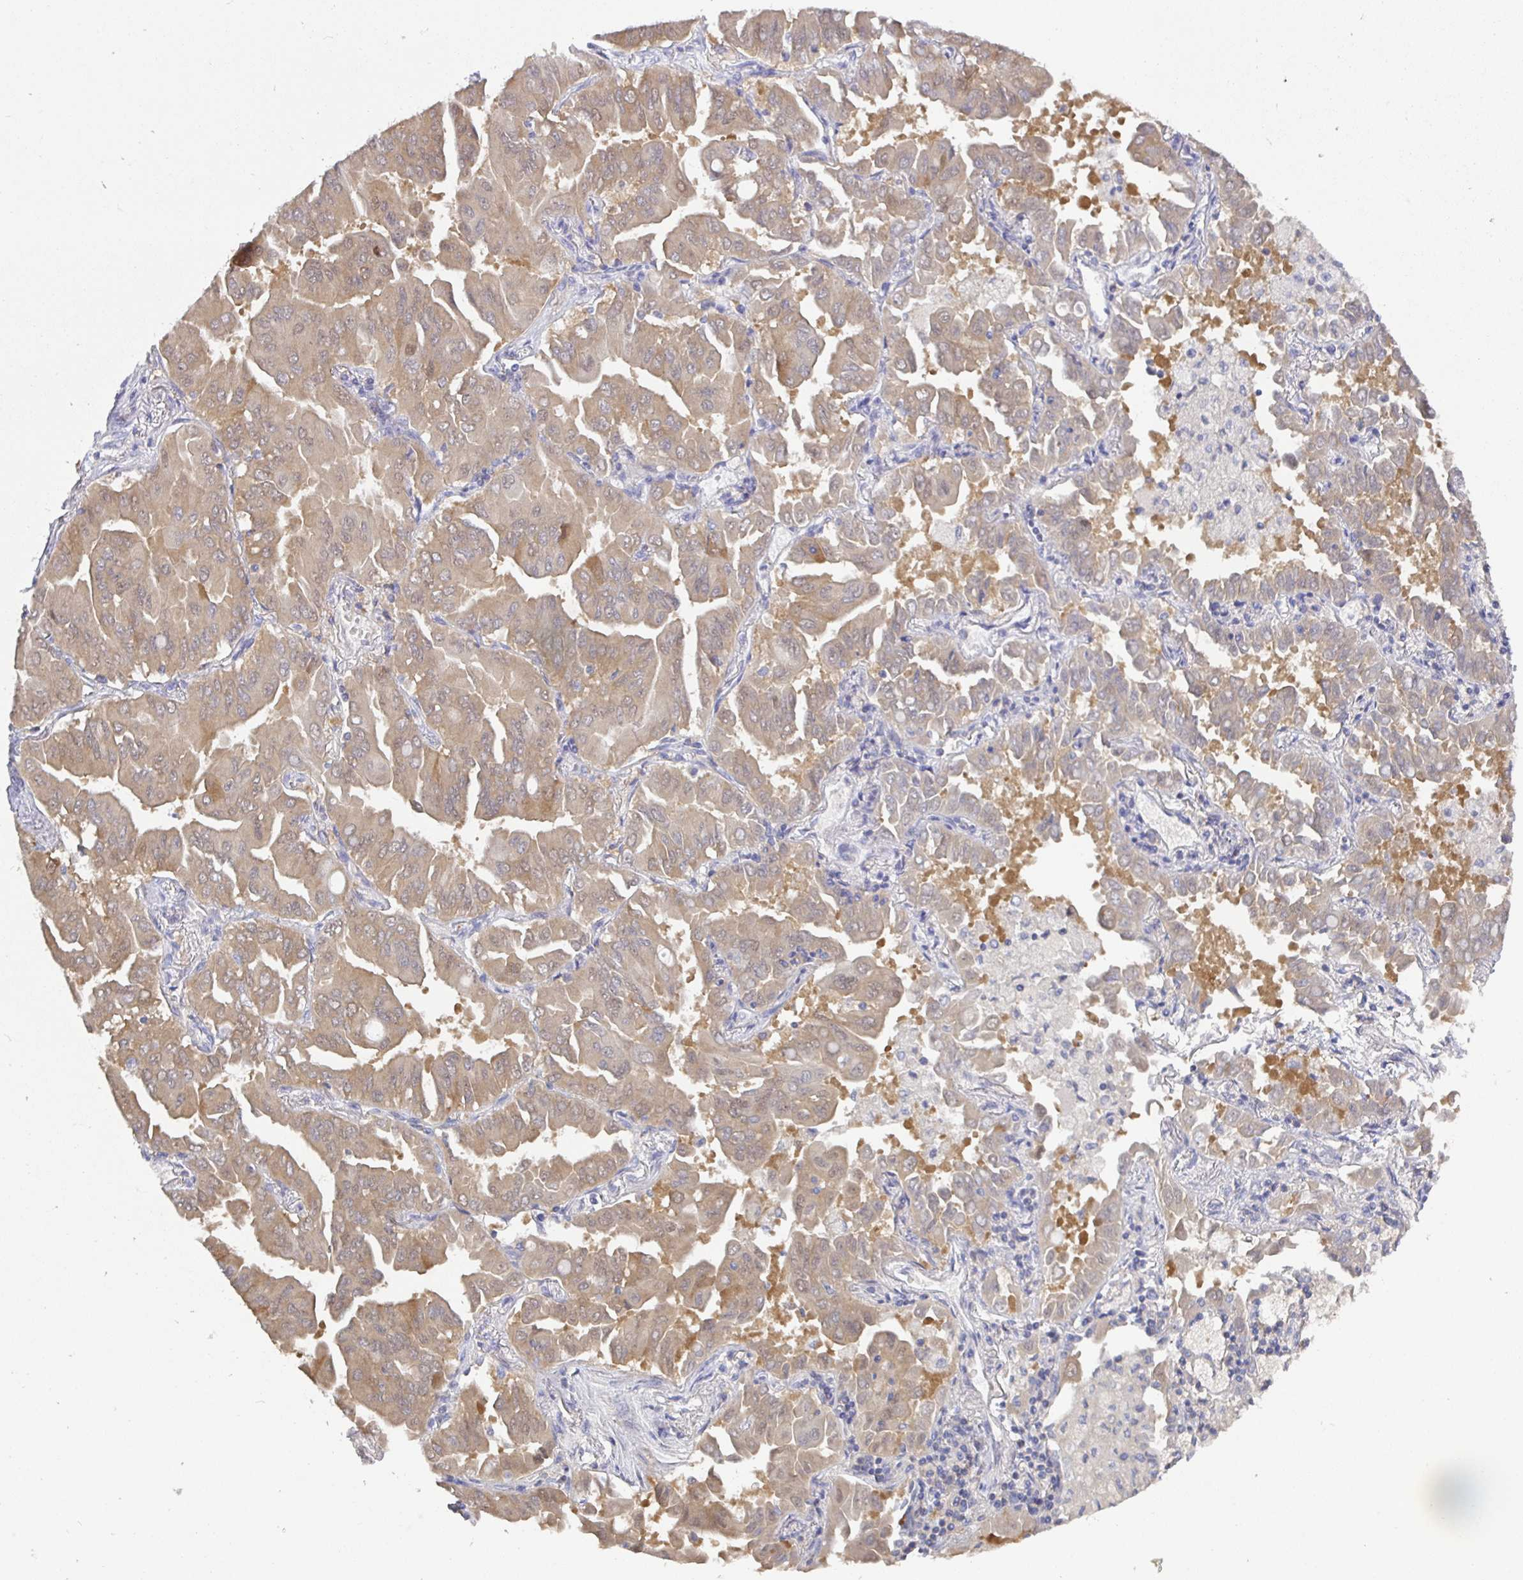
{"staining": {"intensity": "weak", "quantity": ">75%", "location": "cytoplasmic/membranous"}, "tissue": "lung cancer", "cell_type": "Tumor cells", "image_type": "cancer", "snomed": [{"axis": "morphology", "description": "Adenocarcinoma, NOS"}, {"axis": "topography", "description": "Lung"}], "caption": "An image of lung cancer (adenocarcinoma) stained for a protein displays weak cytoplasmic/membranous brown staining in tumor cells. The staining is performed using DAB brown chromogen to label protein expression. The nuclei are counter-stained blue using hematoxylin.", "gene": "KIF21A", "patient": {"sex": "male", "age": 64}}